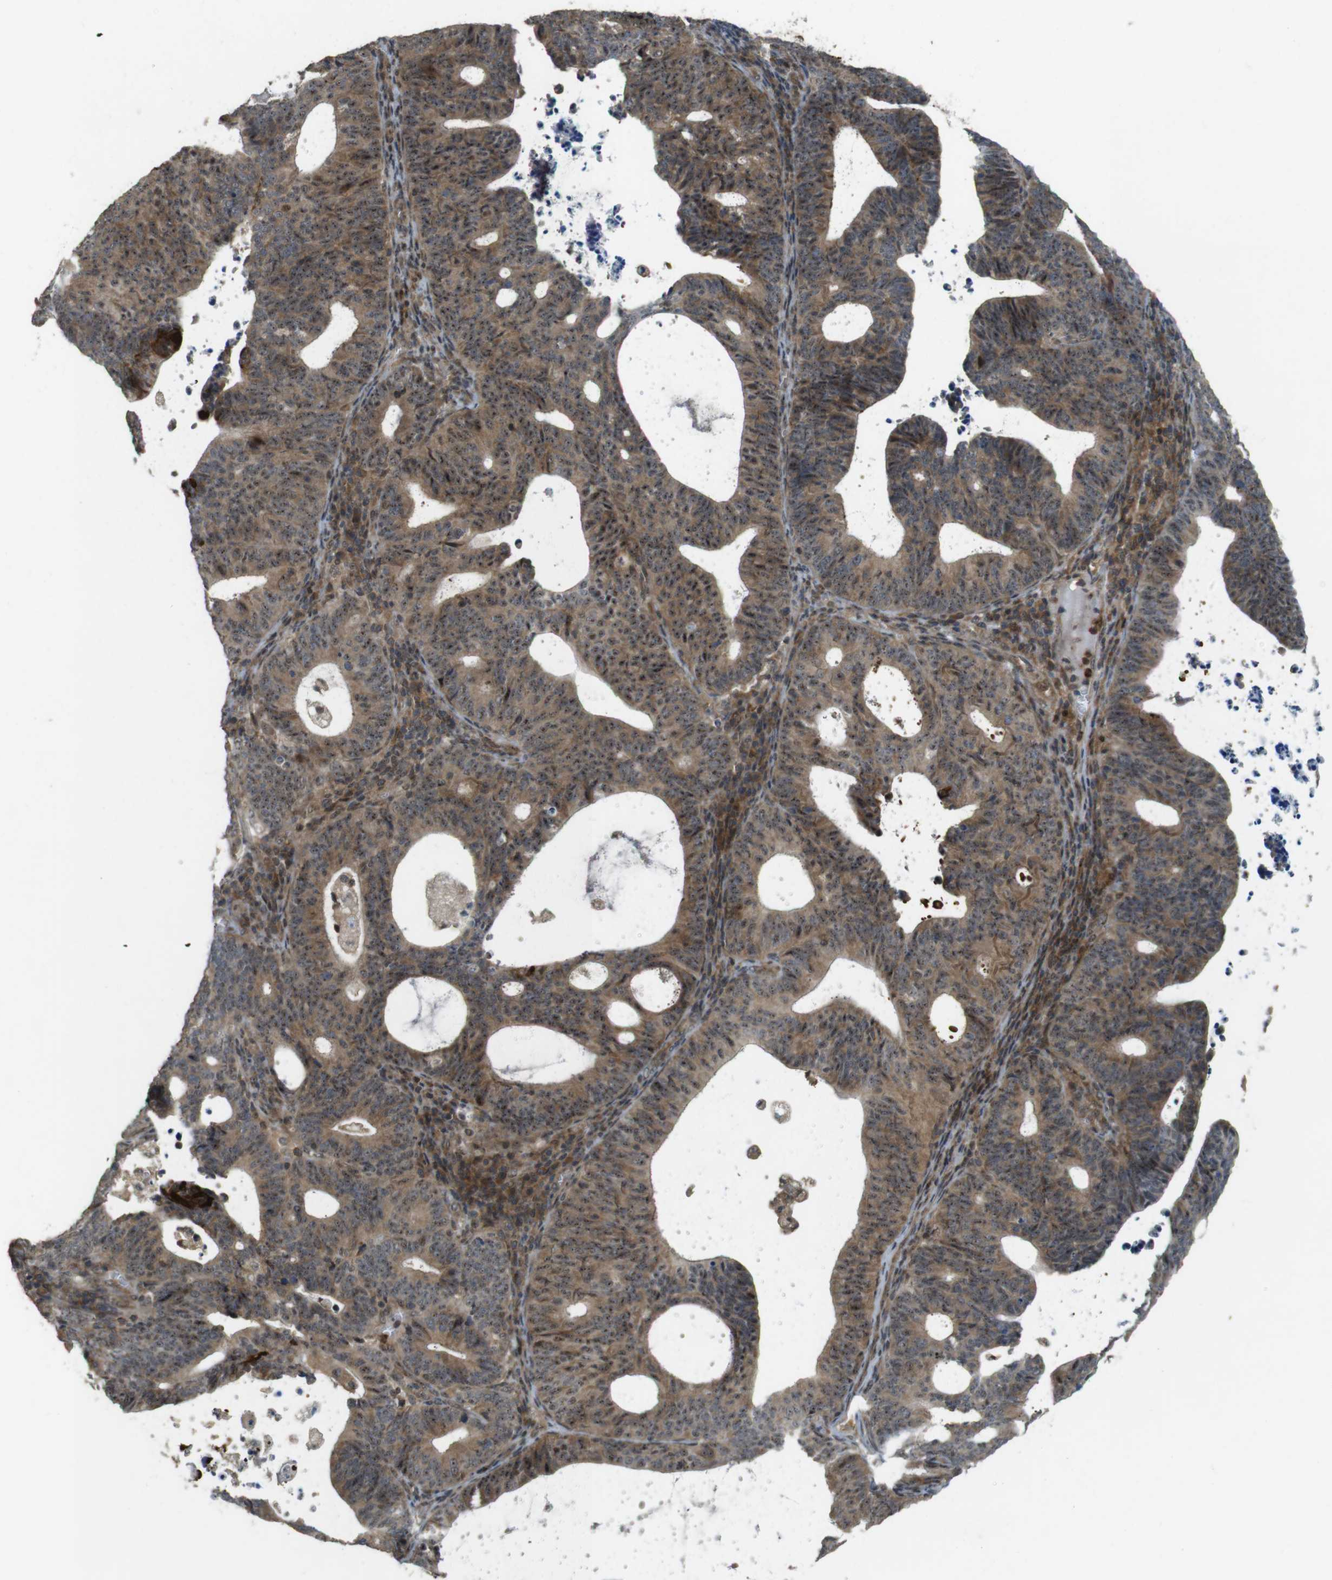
{"staining": {"intensity": "moderate", "quantity": ">75%", "location": "cytoplasmic/membranous,nuclear"}, "tissue": "endometrial cancer", "cell_type": "Tumor cells", "image_type": "cancer", "snomed": [{"axis": "morphology", "description": "Adenocarcinoma, NOS"}, {"axis": "topography", "description": "Uterus"}], "caption": "The immunohistochemical stain labels moderate cytoplasmic/membranous and nuclear positivity in tumor cells of endometrial adenocarcinoma tissue.", "gene": "TMX3", "patient": {"sex": "female", "age": 83}}